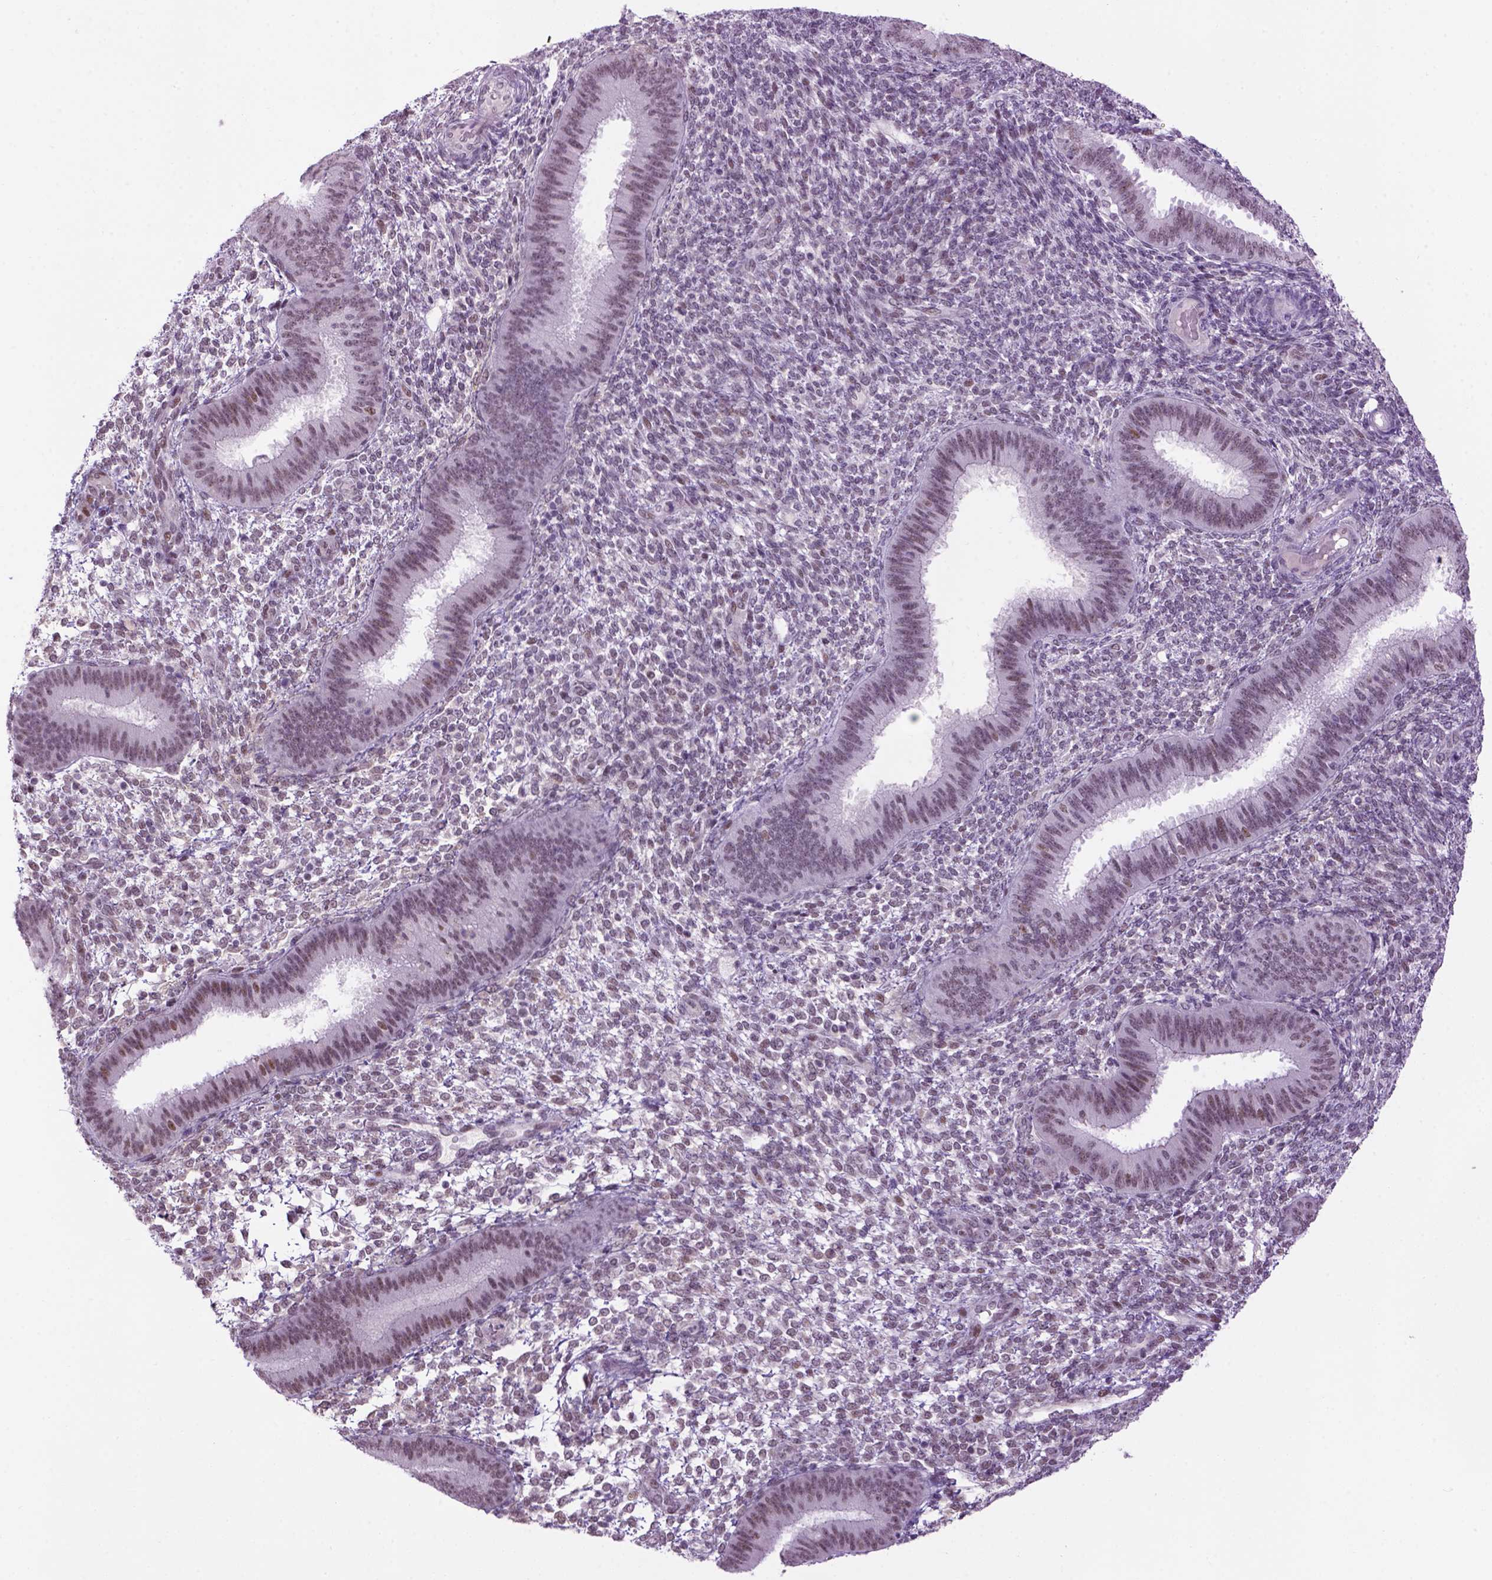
{"staining": {"intensity": "weak", "quantity": "<25%", "location": "nuclear"}, "tissue": "endometrium", "cell_type": "Cells in endometrial stroma", "image_type": "normal", "snomed": [{"axis": "morphology", "description": "Normal tissue, NOS"}, {"axis": "topography", "description": "Endometrium"}], "caption": "There is no significant expression in cells in endometrial stroma of endometrium. (Immunohistochemistry (ihc), brightfield microscopy, high magnification).", "gene": "TBPL1", "patient": {"sex": "female", "age": 39}}